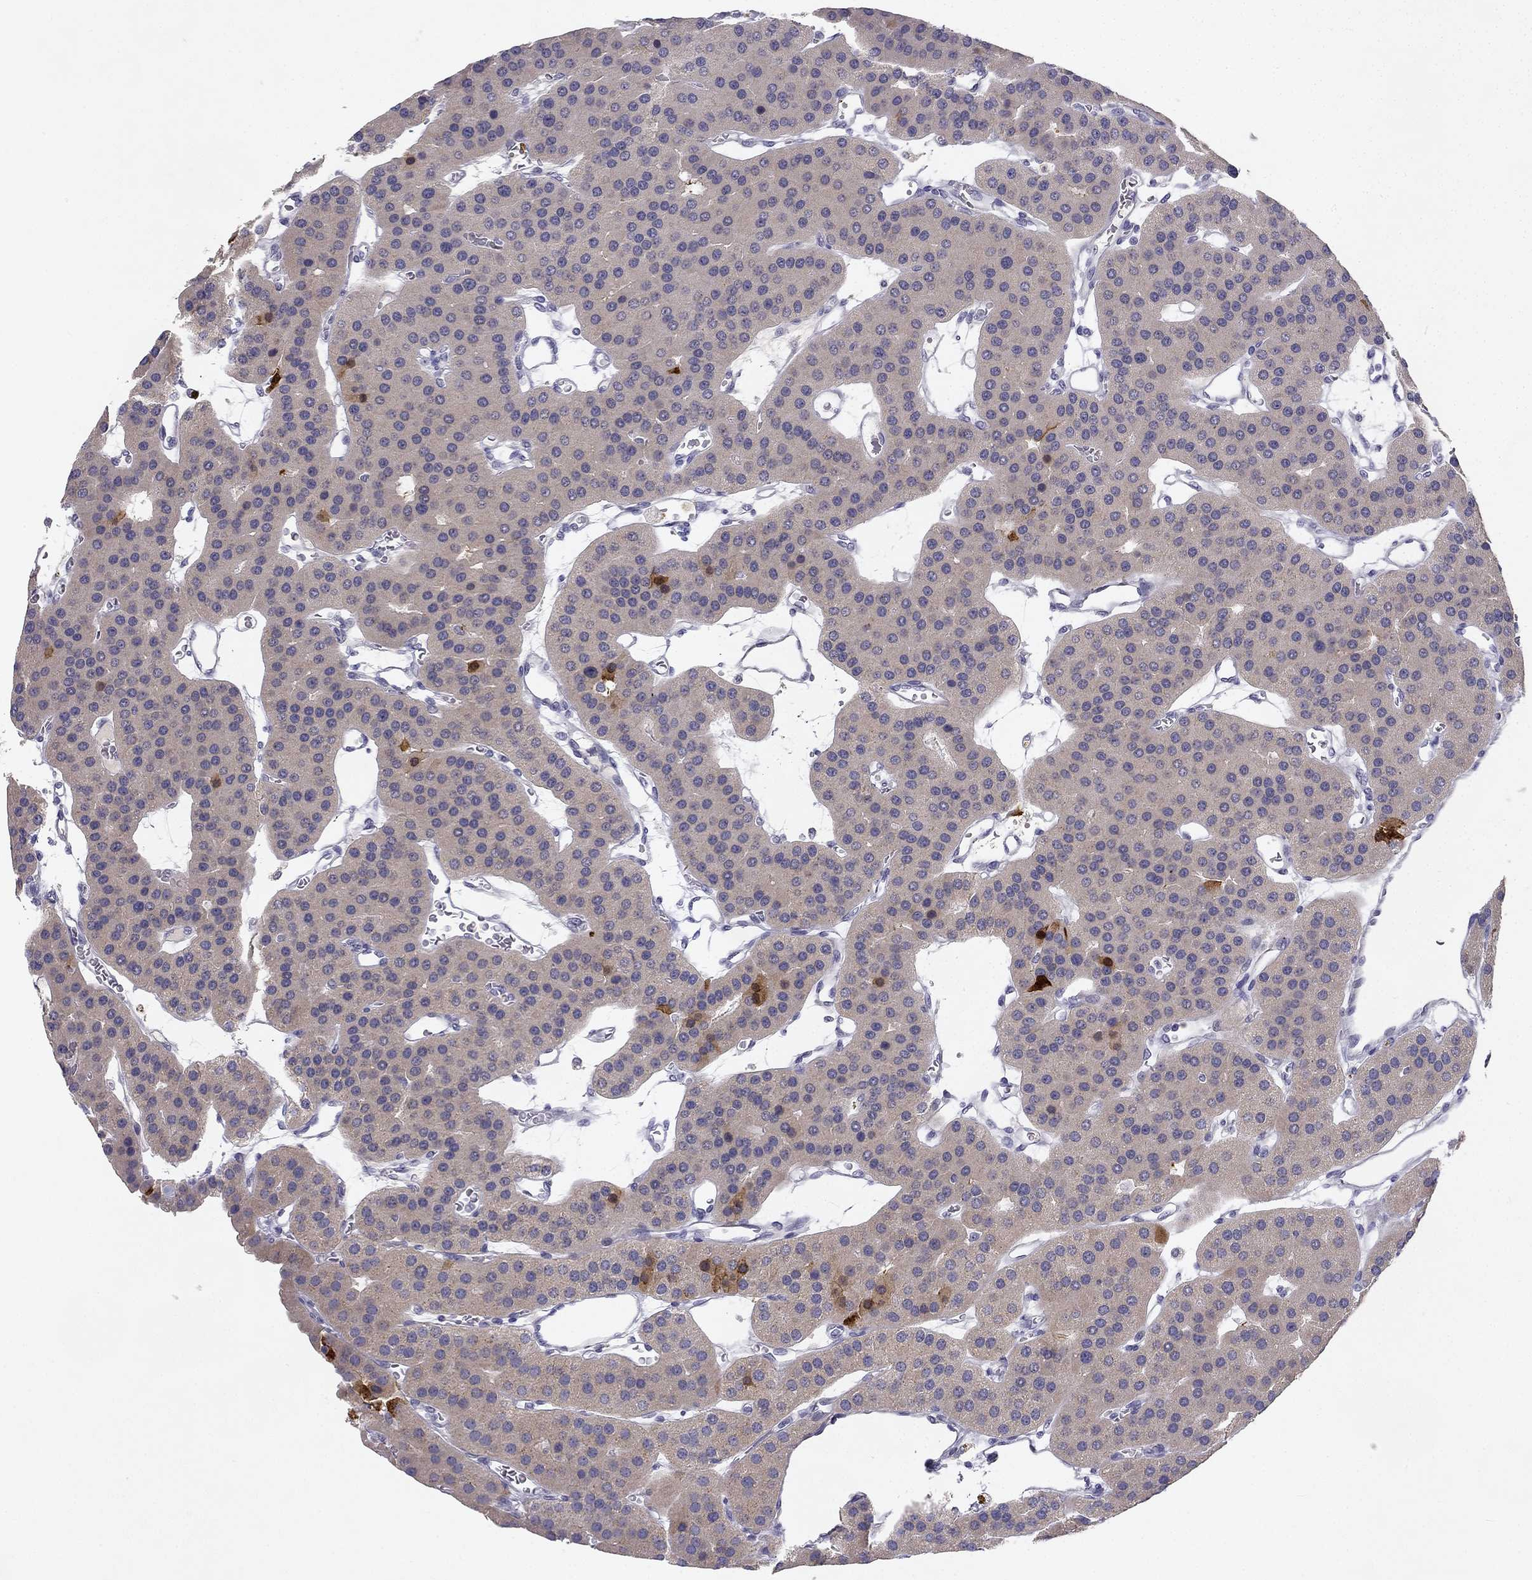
{"staining": {"intensity": "moderate", "quantity": "<25%", "location": "cytoplasmic/membranous"}, "tissue": "parathyroid gland", "cell_type": "Glandular cells", "image_type": "normal", "snomed": [{"axis": "morphology", "description": "Normal tissue, NOS"}, {"axis": "morphology", "description": "Adenoma, NOS"}, {"axis": "topography", "description": "Parathyroid gland"}], "caption": "An immunohistochemistry (IHC) photomicrograph of unremarkable tissue is shown. Protein staining in brown shows moderate cytoplasmic/membranous positivity in parathyroid gland within glandular cells.", "gene": "SLC6A4", "patient": {"sex": "female", "age": 86}}